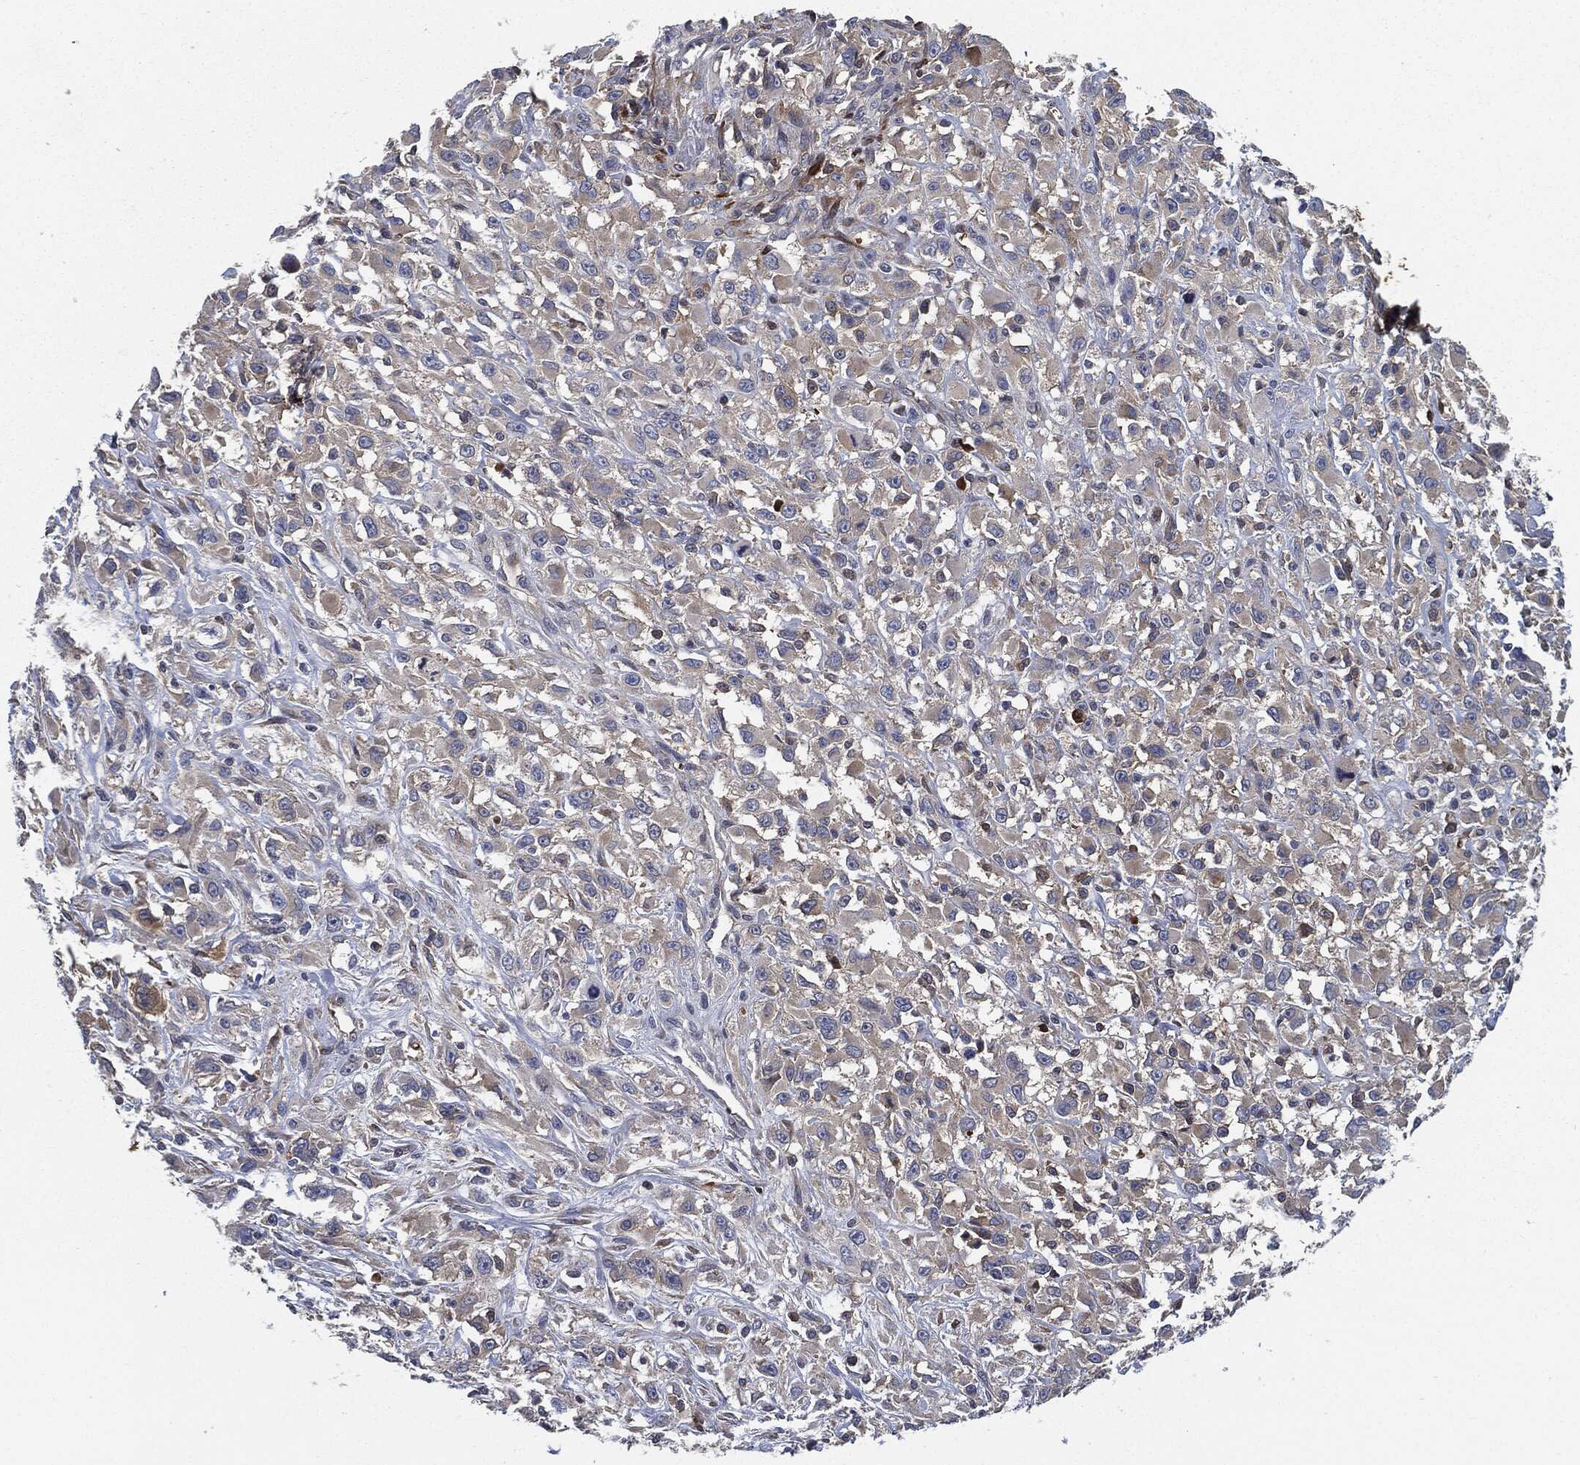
{"staining": {"intensity": "moderate", "quantity": "<25%", "location": "cytoplasmic/membranous"}, "tissue": "head and neck cancer", "cell_type": "Tumor cells", "image_type": "cancer", "snomed": [{"axis": "morphology", "description": "Squamous cell carcinoma, NOS"}, {"axis": "morphology", "description": "Squamous cell carcinoma, metastatic, NOS"}, {"axis": "topography", "description": "Oral tissue"}, {"axis": "topography", "description": "Head-Neck"}], "caption": "Head and neck cancer was stained to show a protein in brown. There is low levels of moderate cytoplasmic/membranous positivity in approximately <25% of tumor cells. The staining is performed using DAB (3,3'-diaminobenzidine) brown chromogen to label protein expression. The nuclei are counter-stained blue using hematoxylin.", "gene": "PRDX2", "patient": {"sex": "female", "age": 85}}